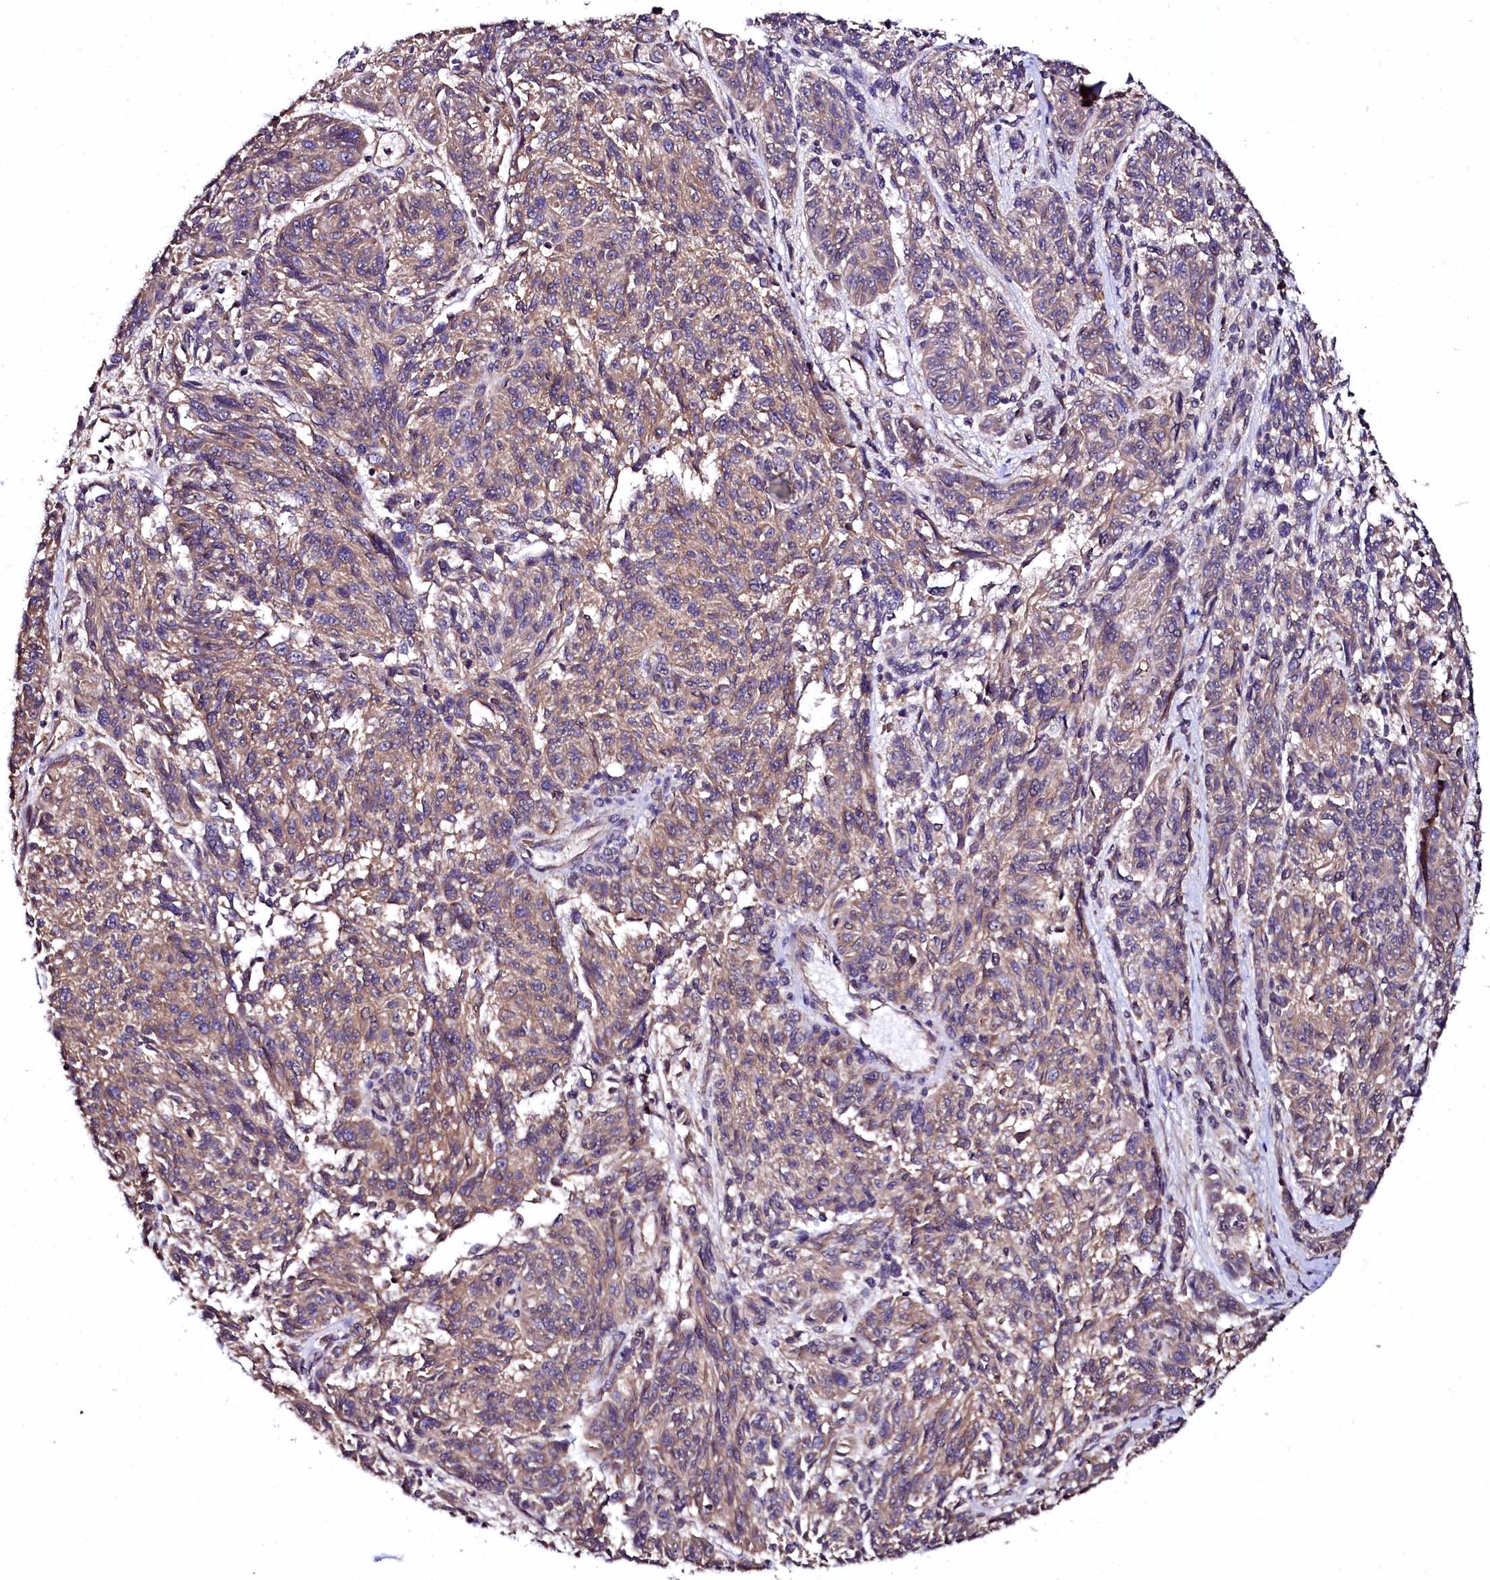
{"staining": {"intensity": "weak", "quantity": "25%-75%", "location": "cytoplasmic/membranous"}, "tissue": "melanoma", "cell_type": "Tumor cells", "image_type": "cancer", "snomed": [{"axis": "morphology", "description": "Malignant melanoma, NOS"}, {"axis": "topography", "description": "Skin"}], "caption": "Human malignant melanoma stained with a protein marker shows weak staining in tumor cells.", "gene": "APPL2", "patient": {"sex": "male", "age": 53}}